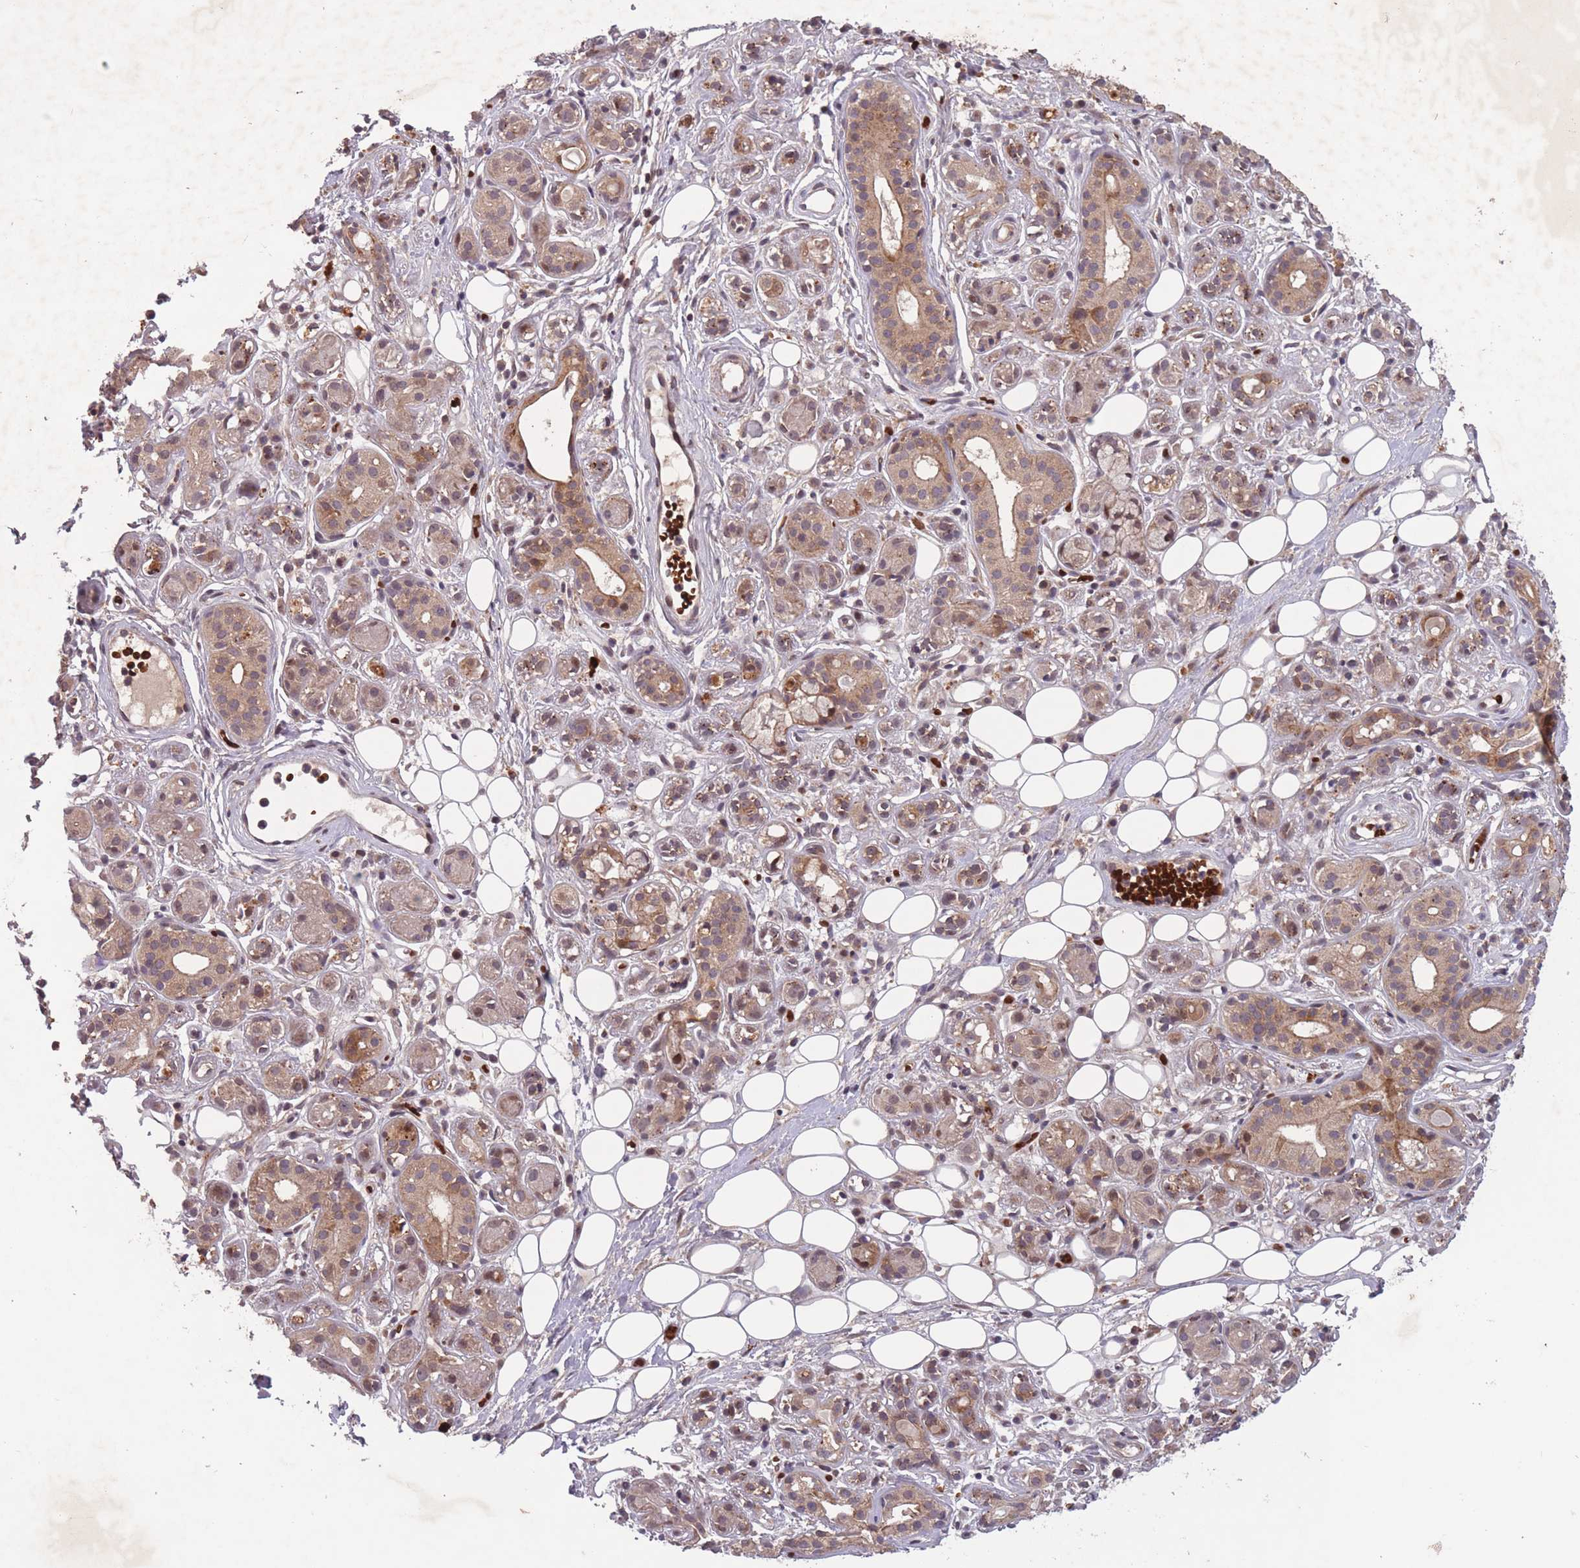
{"staining": {"intensity": "moderate", "quantity": "25%-75%", "location": "cytoplasmic/membranous"}, "tissue": "salivary gland", "cell_type": "Glandular cells", "image_type": "normal", "snomed": [{"axis": "morphology", "description": "Normal tissue, NOS"}, {"axis": "topography", "description": "Salivary gland"}], "caption": "This is a micrograph of IHC staining of unremarkable salivary gland, which shows moderate expression in the cytoplasmic/membranous of glandular cells.", "gene": "SECTM1", "patient": {"sex": "male", "age": 54}}